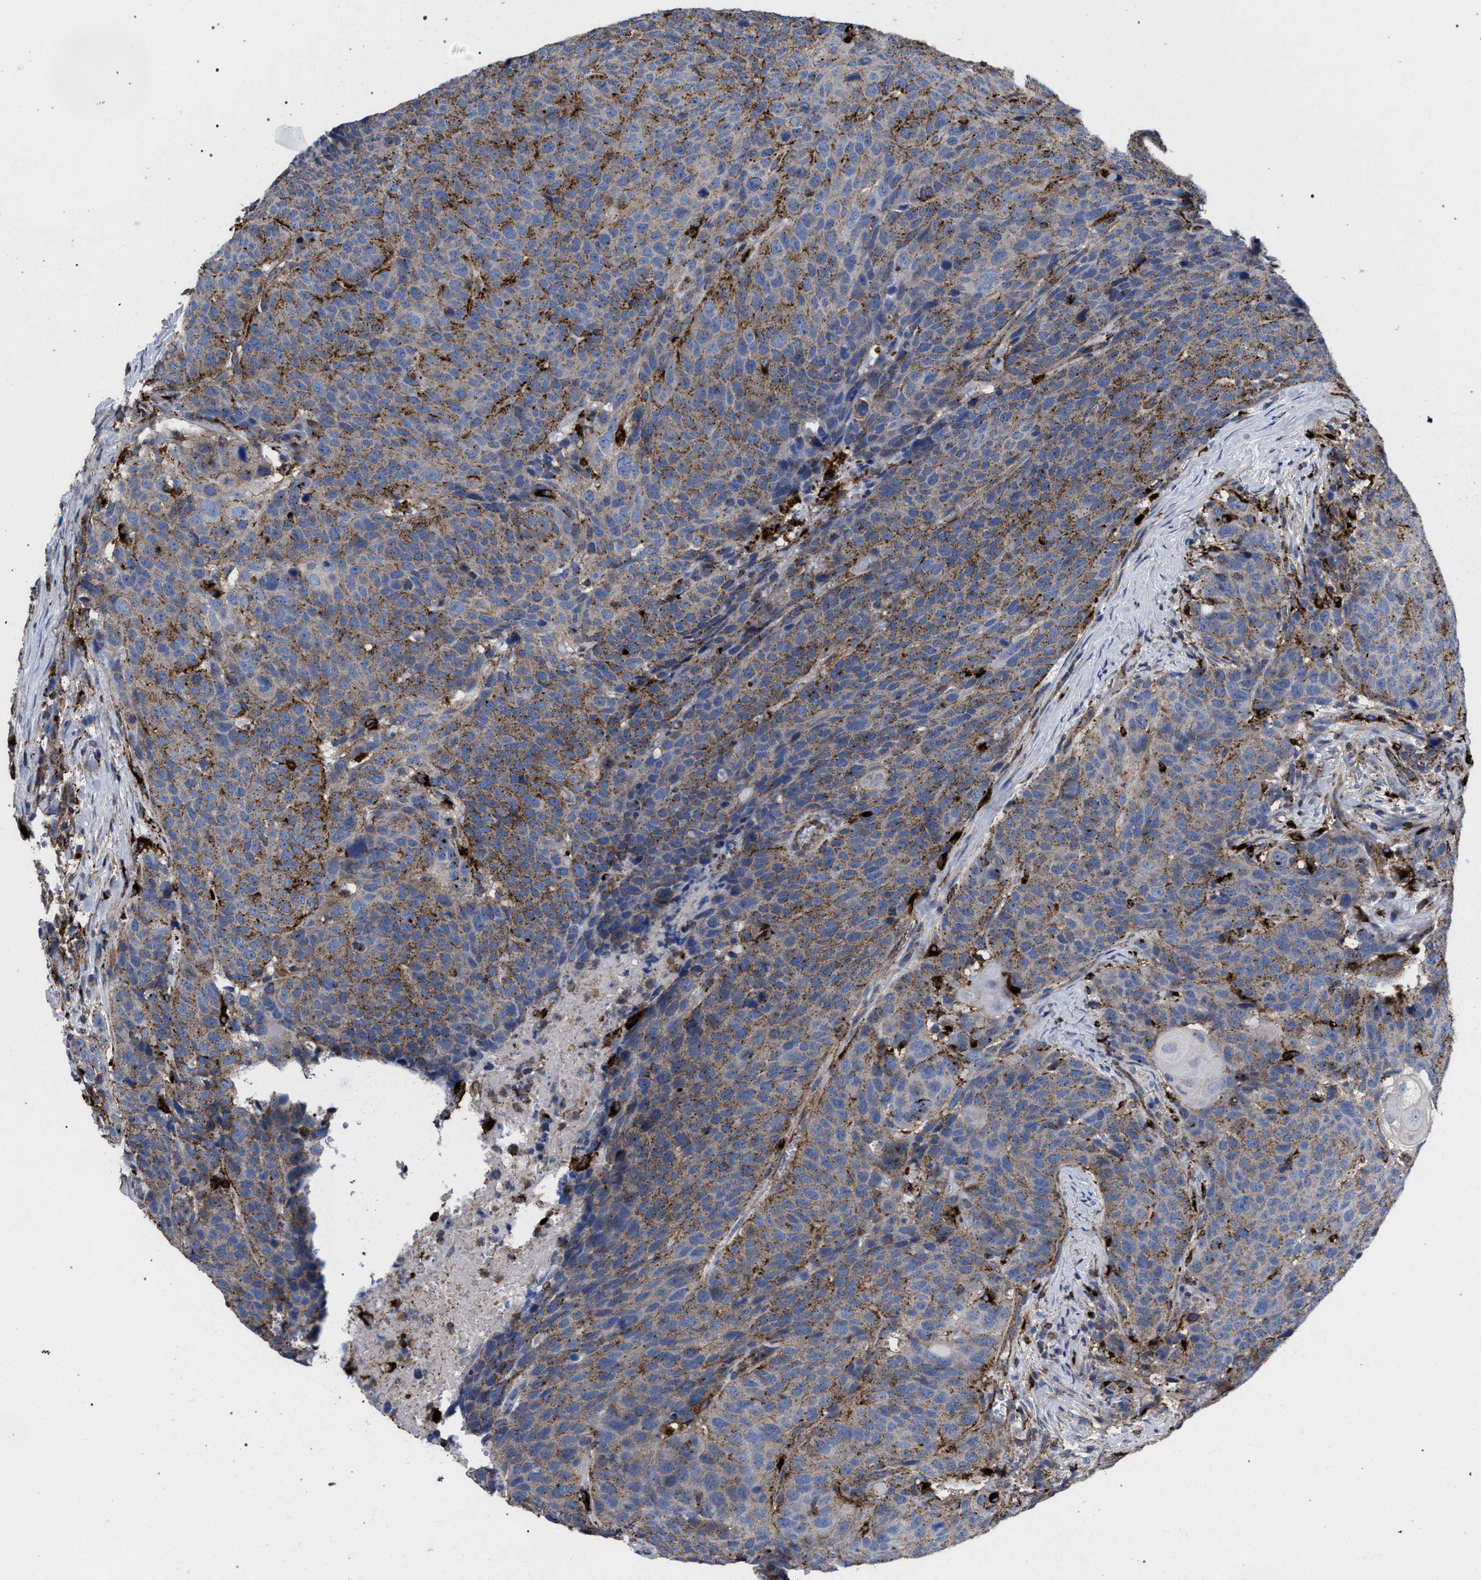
{"staining": {"intensity": "moderate", "quantity": ">75%", "location": "cytoplasmic/membranous"}, "tissue": "head and neck cancer", "cell_type": "Tumor cells", "image_type": "cancer", "snomed": [{"axis": "morphology", "description": "Squamous cell carcinoma, NOS"}, {"axis": "topography", "description": "Head-Neck"}], "caption": "Squamous cell carcinoma (head and neck) was stained to show a protein in brown. There is medium levels of moderate cytoplasmic/membranous positivity in approximately >75% of tumor cells.", "gene": "PPT1", "patient": {"sex": "male", "age": 66}}